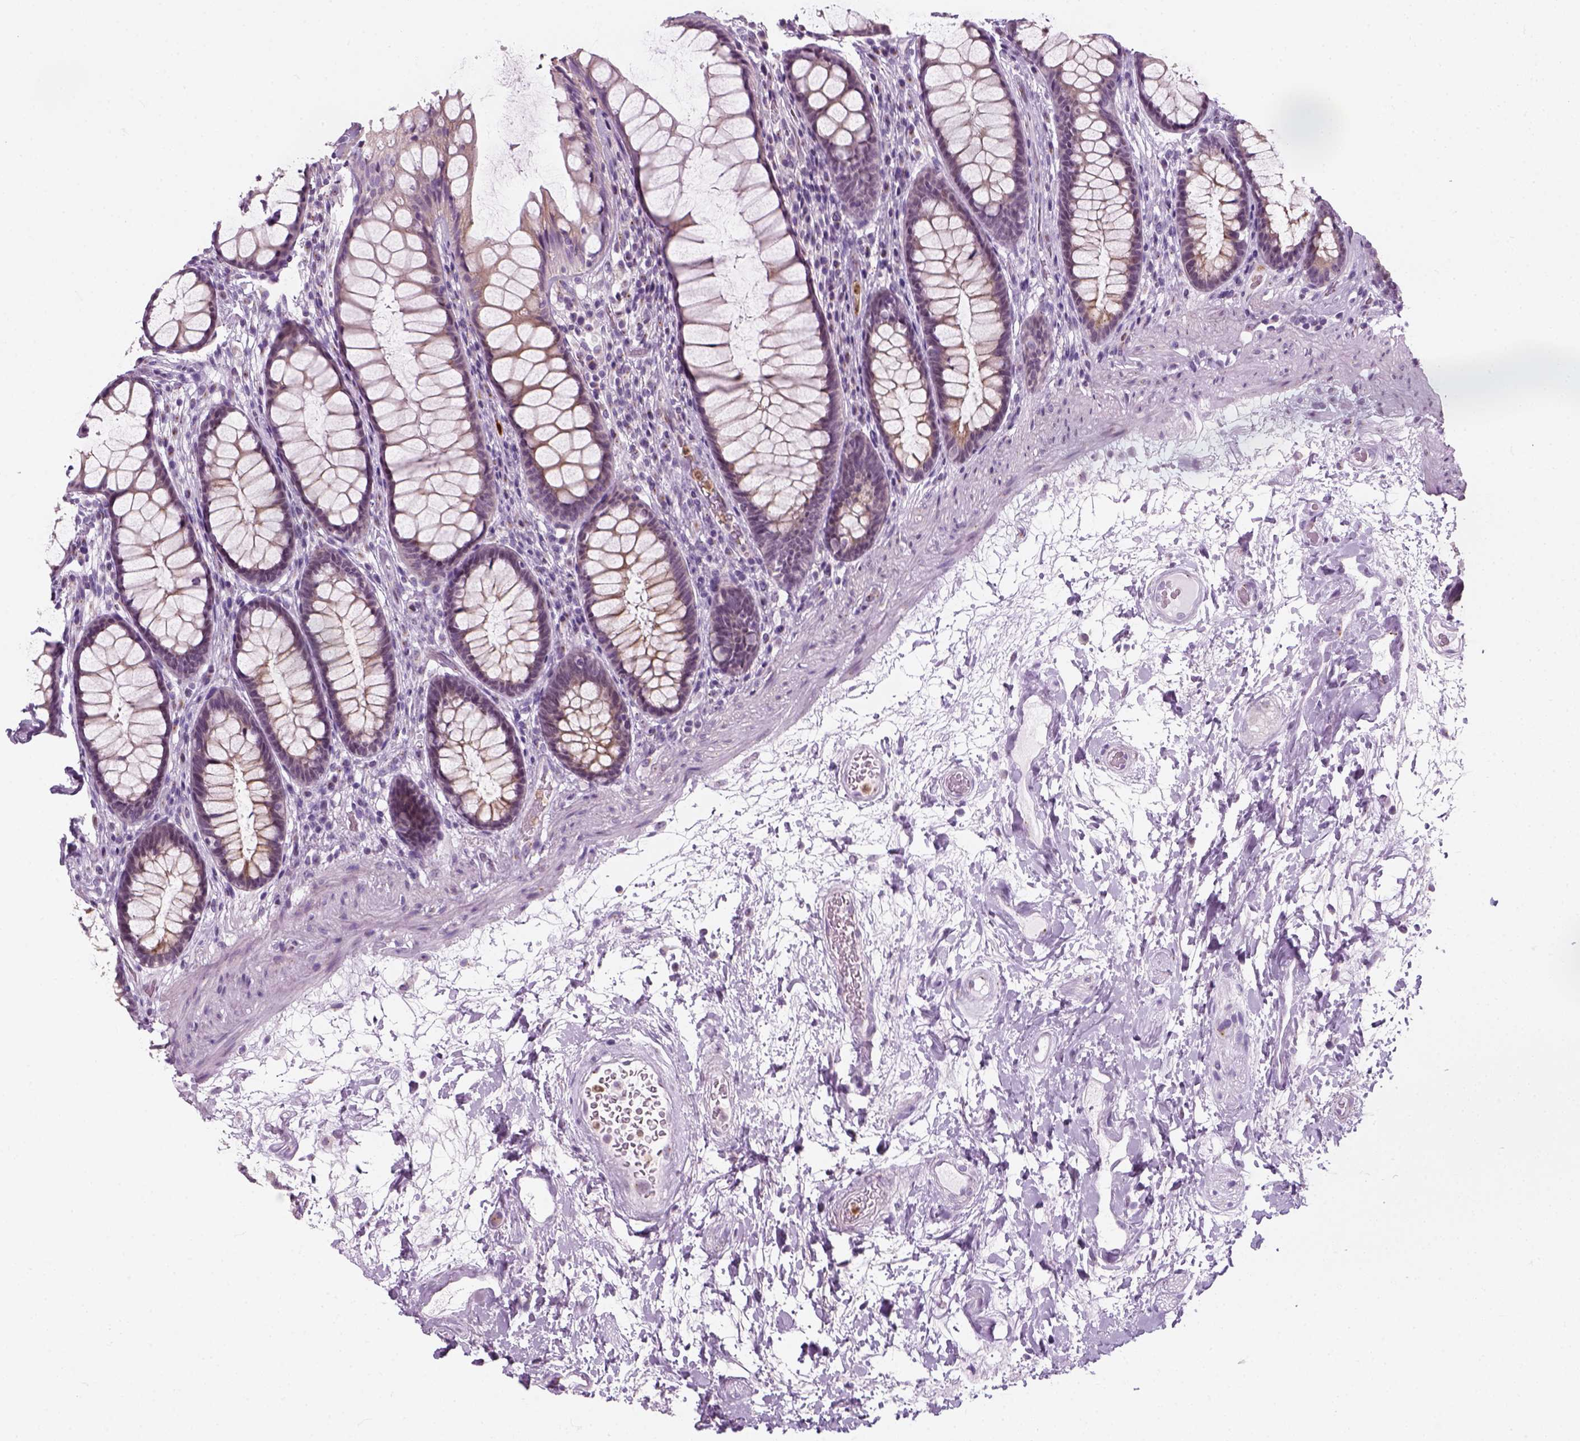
{"staining": {"intensity": "negative", "quantity": "none", "location": "none"}, "tissue": "rectum", "cell_type": "Glandular cells", "image_type": "normal", "snomed": [{"axis": "morphology", "description": "Normal tissue, NOS"}, {"axis": "topography", "description": "Rectum"}], "caption": "Immunohistochemistry (IHC) of unremarkable rectum demonstrates no staining in glandular cells. (DAB immunohistochemistry (IHC) visualized using brightfield microscopy, high magnification).", "gene": "IL4", "patient": {"sex": "male", "age": 72}}